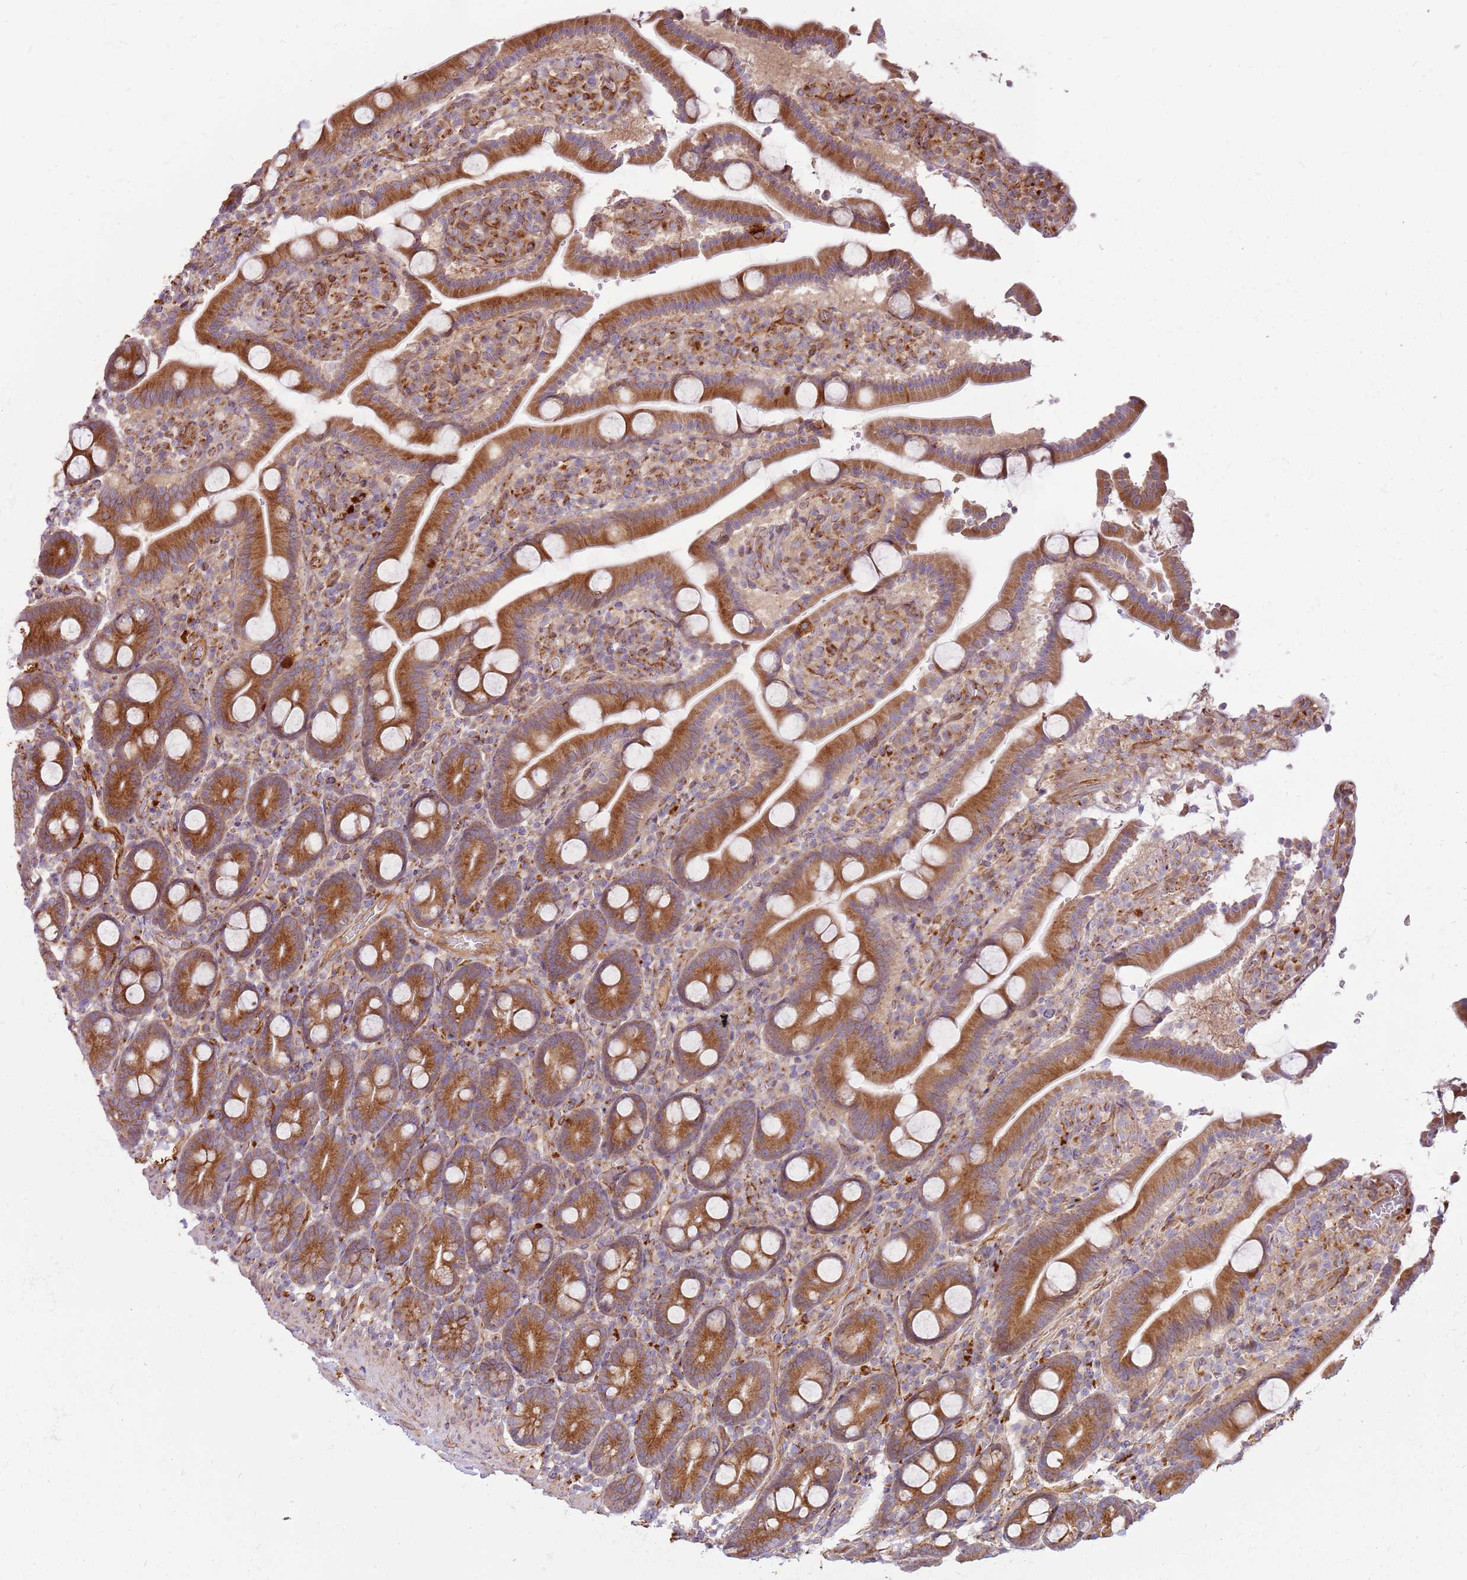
{"staining": {"intensity": "moderate", "quantity": ">75%", "location": "cytoplasmic/membranous"}, "tissue": "duodenum", "cell_type": "Glandular cells", "image_type": "normal", "snomed": [{"axis": "morphology", "description": "Normal tissue, NOS"}, {"axis": "topography", "description": "Duodenum"}], "caption": "IHC (DAB) staining of benign human duodenum demonstrates moderate cytoplasmic/membranous protein positivity in about >75% of glandular cells.", "gene": "EMC1", "patient": {"sex": "male", "age": 55}}